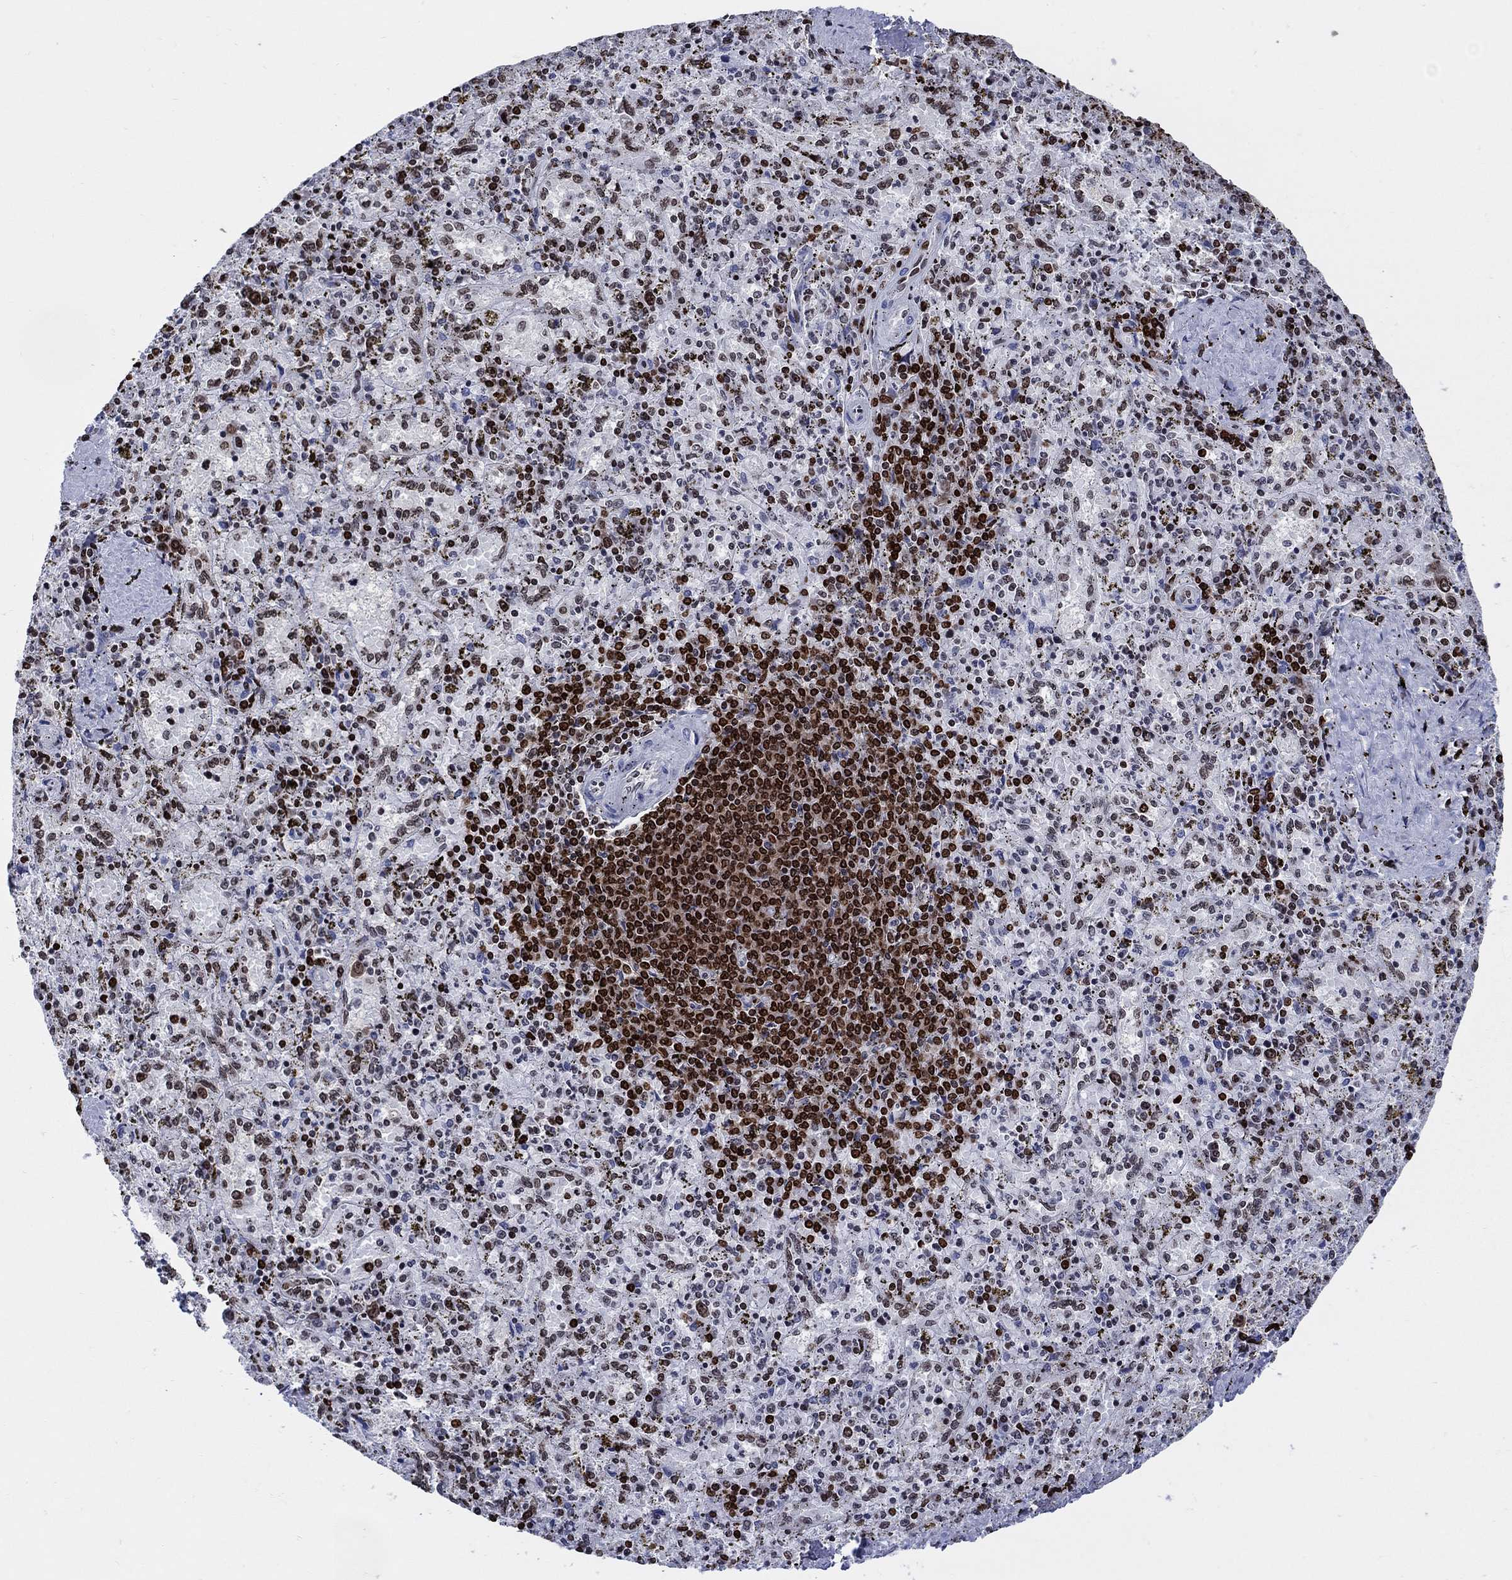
{"staining": {"intensity": "strong", "quantity": "<25%", "location": "nuclear"}, "tissue": "spleen", "cell_type": "Cells in red pulp", "image_type": "normal", "snomed": [{"axis": "morphology", "description": "Normal tissue, NOS"}, {"axis": "topography", "description": "Spleen"}], "caption": "The immunohistochemical stain labels strong nuclear positivity in cells in red pulp of benign spleen.", "gene": "HMGA1", "patient": {"sex": "female", "age": 50}}